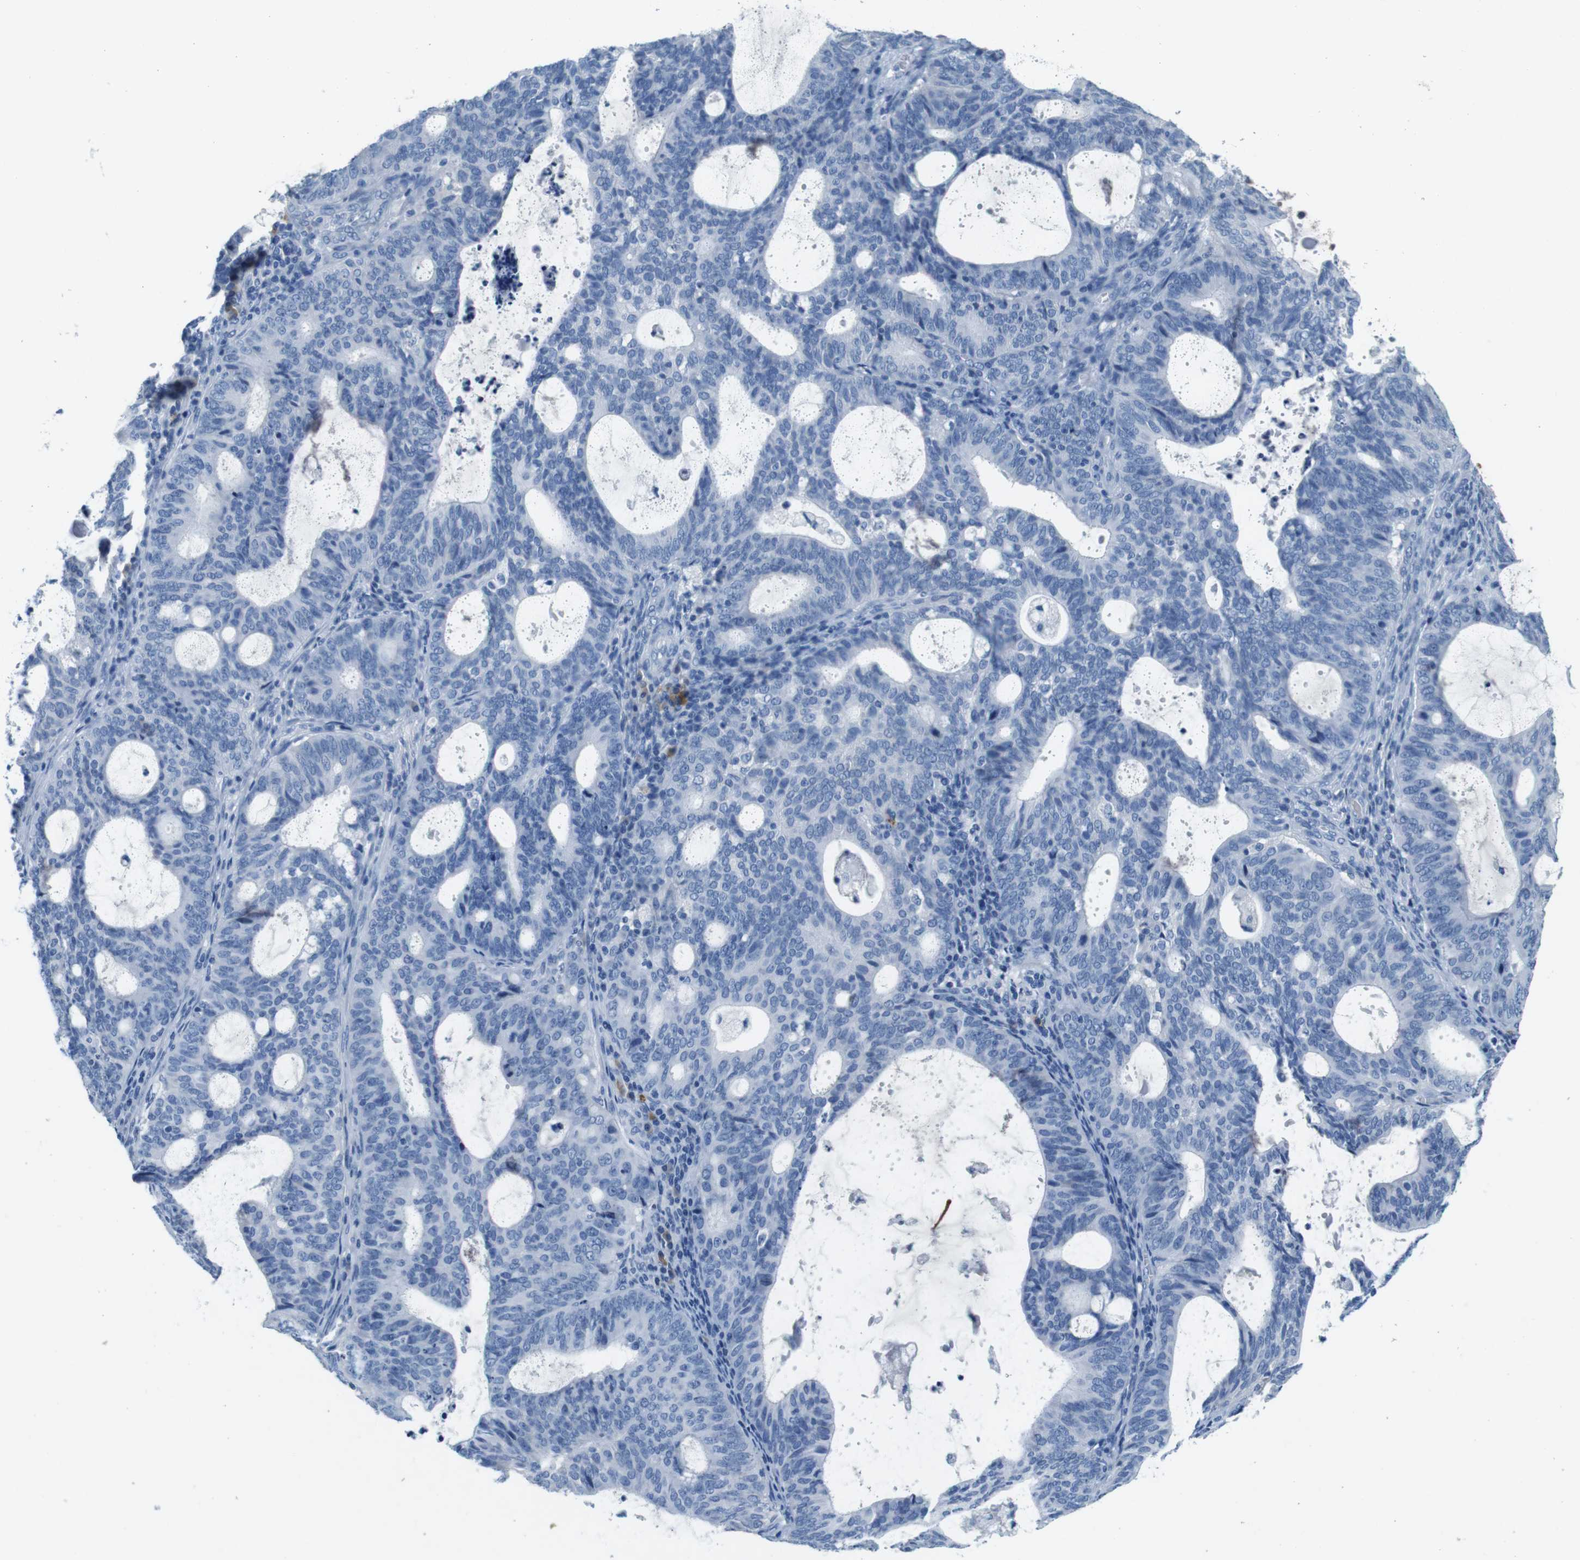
{"staining": {"intensity": "negative", "quantity": "none", "location": "none"}, "tissue": "endometrial cancer", "cell_type": "Tumor cells", "image_type": "cancer", "snomed": [{"axis": "morphology", "description": "Adenocarcinoma, NOS"}, {"axis": "topography", "description": "Uterus"}], "caption": "DAB (3,3'-diaminobenzidine) immunohistochemical staining of endometrial cancer (adenocarcinoma) shows no significant staining in tumor cells.", "gene": "IGHD", "patient": {"sex": "female", "age": 83}}